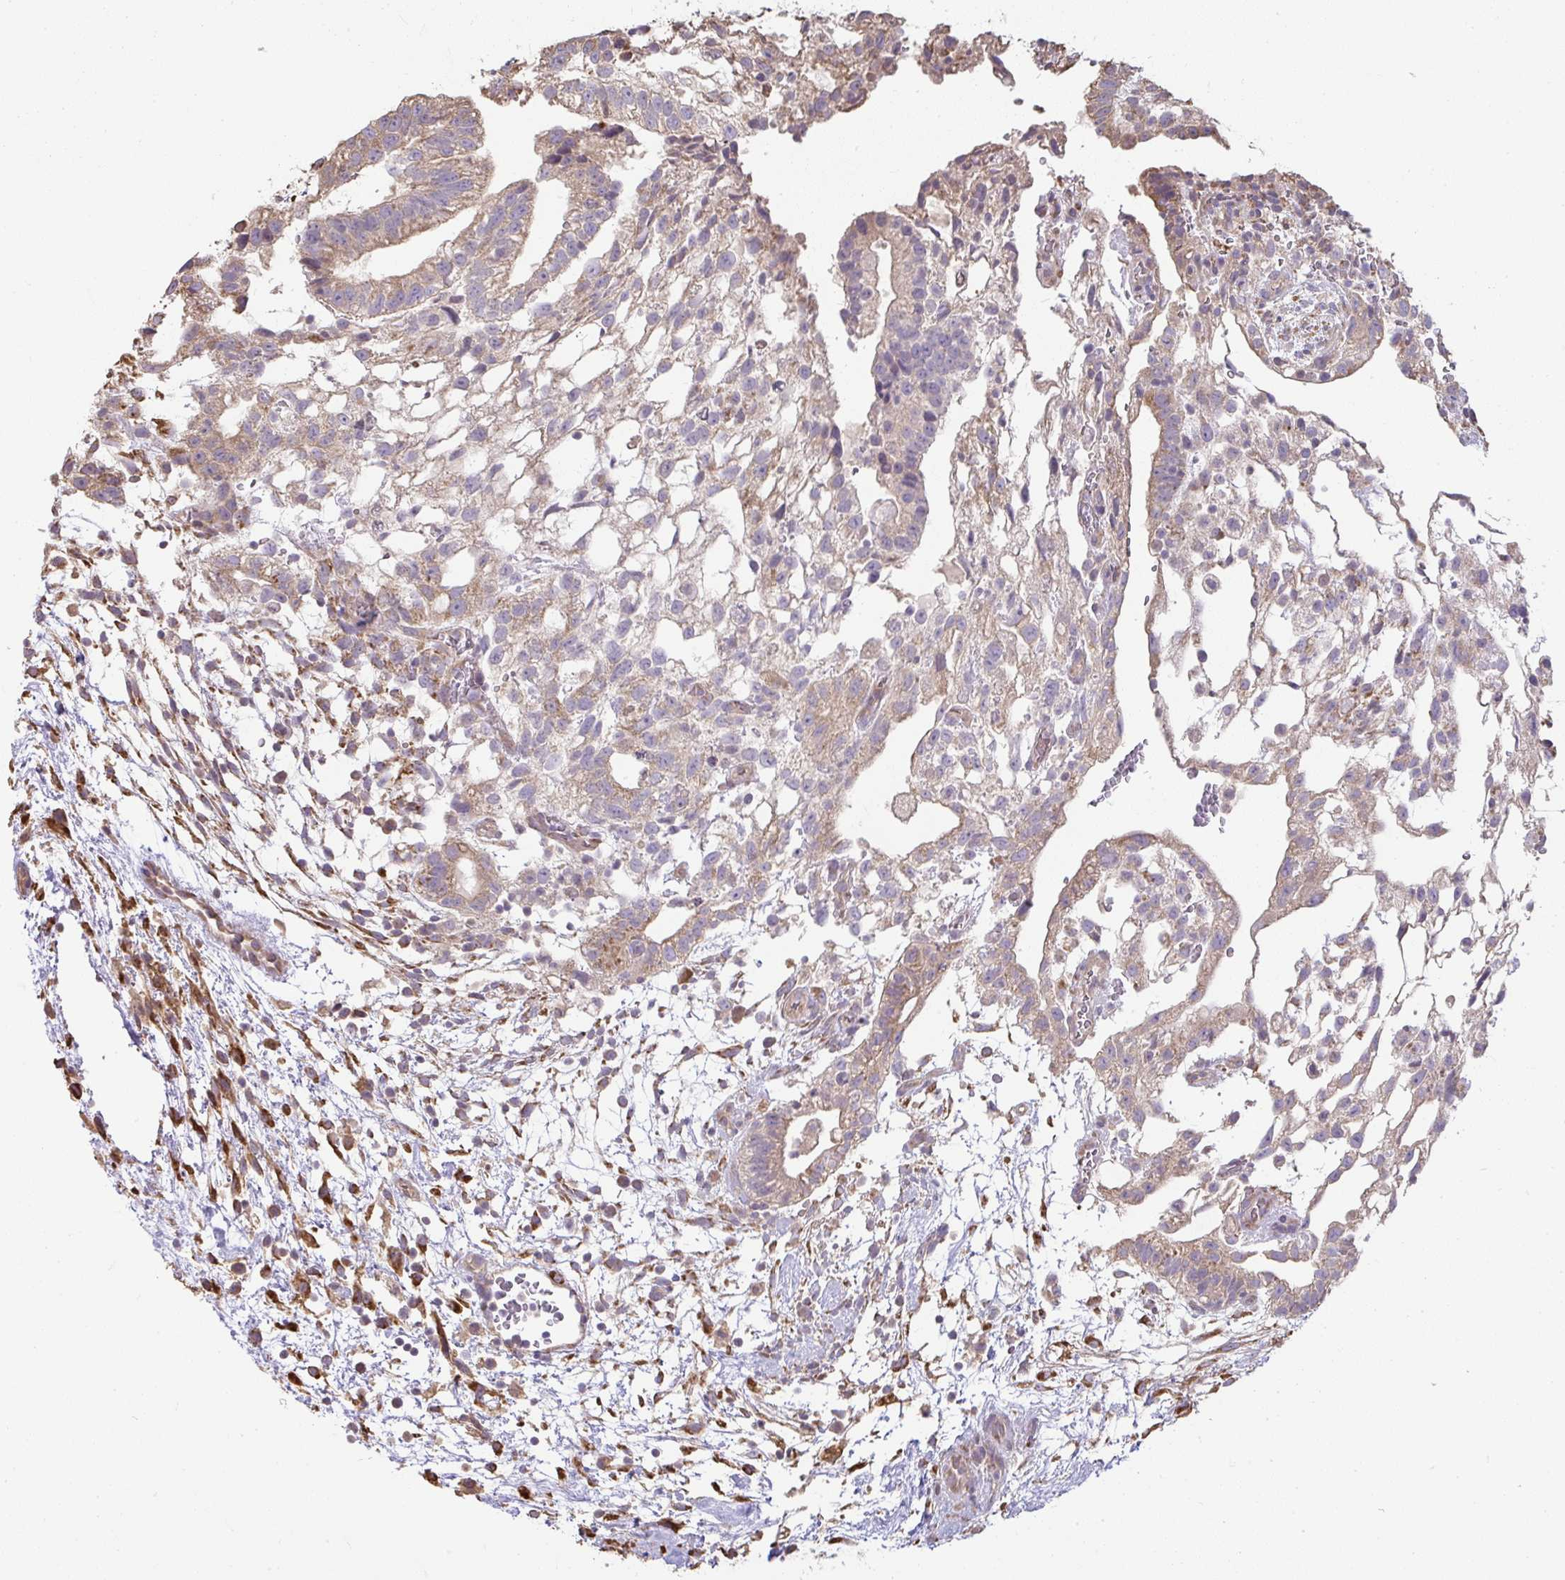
{"staining": {"intensity": "weak", "quantity": ">75%", "location": "cytoplasmic/membranous"}, "tissue": "testis cancer", "cell_type": "Tumor cells", "image_type": "cancer", "snomed": [{"axis": "morphology", "description": "Carcinoma, Embryonal, NOS"}, {"axis": "topography", "description": "Testis"}], "caption": "Immunohistochemical staining of human embryonal carcinoma (testis) displays low levels of weak cytoplasmic/membranous protein staining in approximately >75% of tumor cells.", "gene": "BRINP3", "patient": {"sex": "male", "age": 32}}